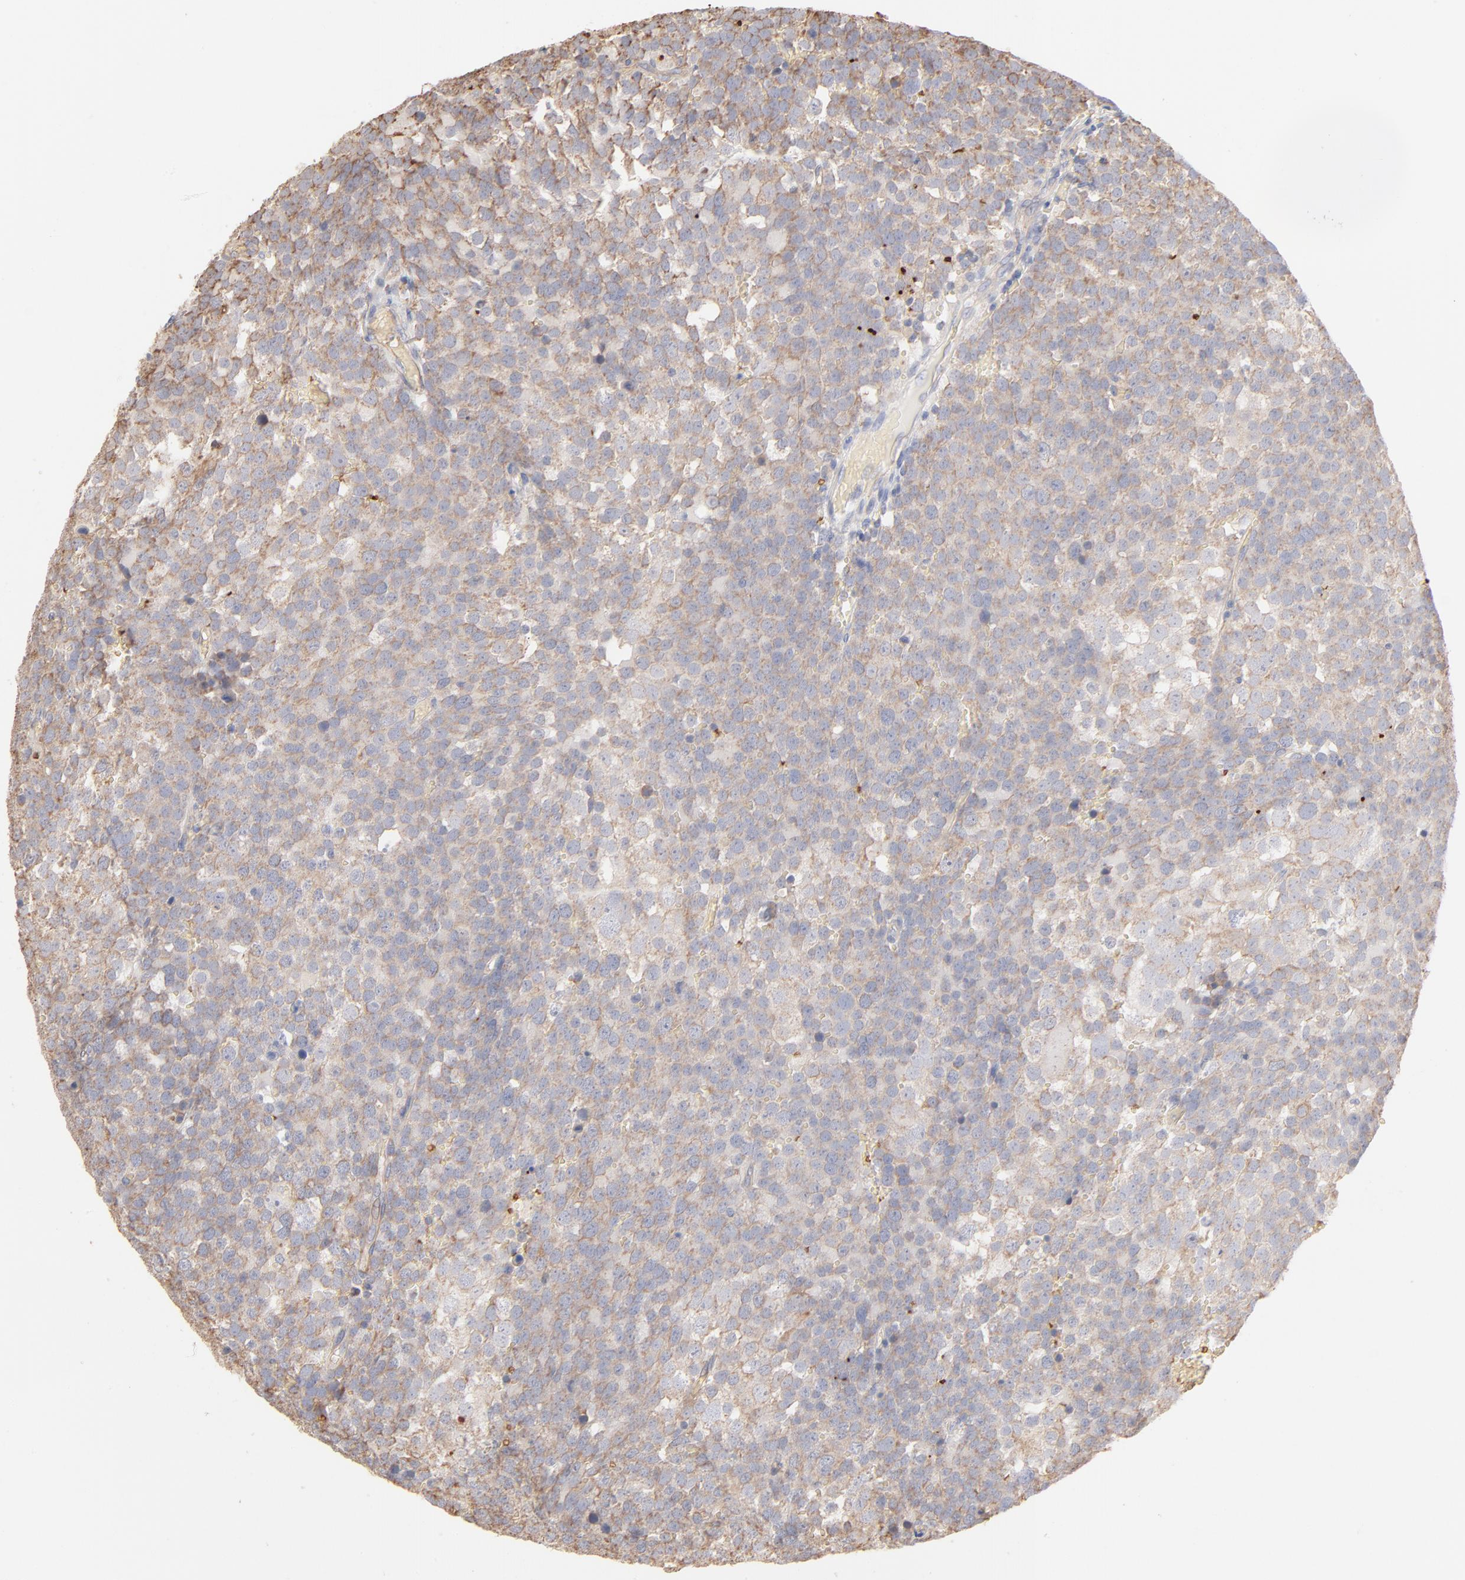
{"staining": {"intensity": "weak", "quantity": ">75%", "location": "cytoplasmic/membranous"}, "tissue": "testis cancer", "cell_type": "Tumor cells", "image_type": "cancer", "snomed": [{"axis": "morphology", "description": "Seminoma, NOS"}, {"axis": "topography", "description": "Testis"}], "caption": "Protein staining of testis seminoma tissue demonstrates weak cytoplasmic/membranous expression in approximately >75% of tumor cells. The protein is shown in brown color, while the nuclei are stained blue.", "gene": "SPTB", "patient": {"sex": "male", "age": 71}}